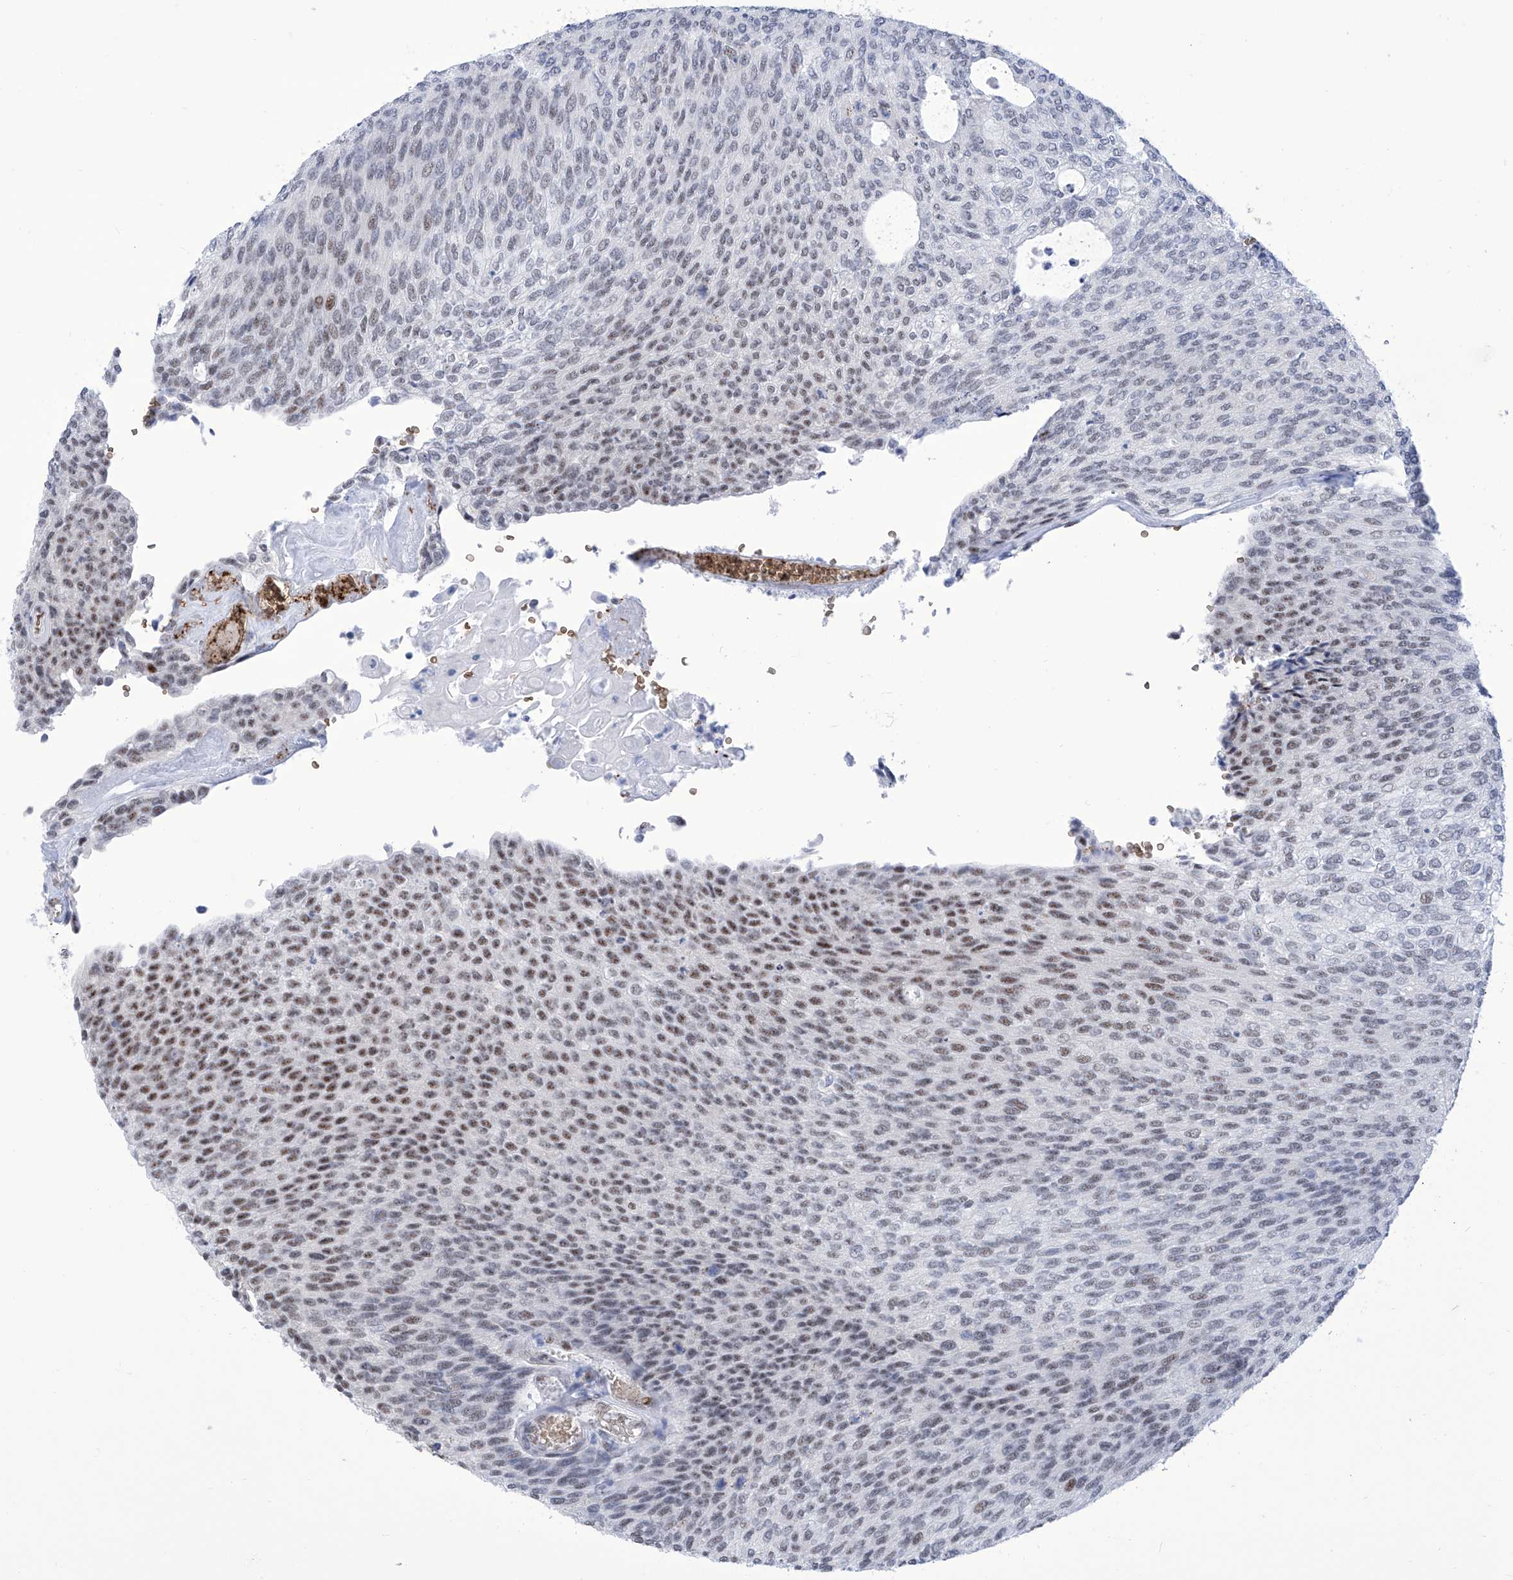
{"staining": {"intensity": "moderate", "quantity": "25%-75%", "location": "nuclear"}, "tissue": "urothelial cancer", "cell_type": "Tumor cells", "image_type": "cancer", "snomed": [{"axis": "morphology", "description": "Urothelial carcinoma, Low grade"}, {"axis": "topography", "description": "Urinary bladder"}], "caption": "Protein expression analysis of urothelial cancer exhibits moderate nuclear staining in approximately 25%-75% of tumor cells.", "gene": "SART1", "patient": {"sex": "female", "age": 79}}